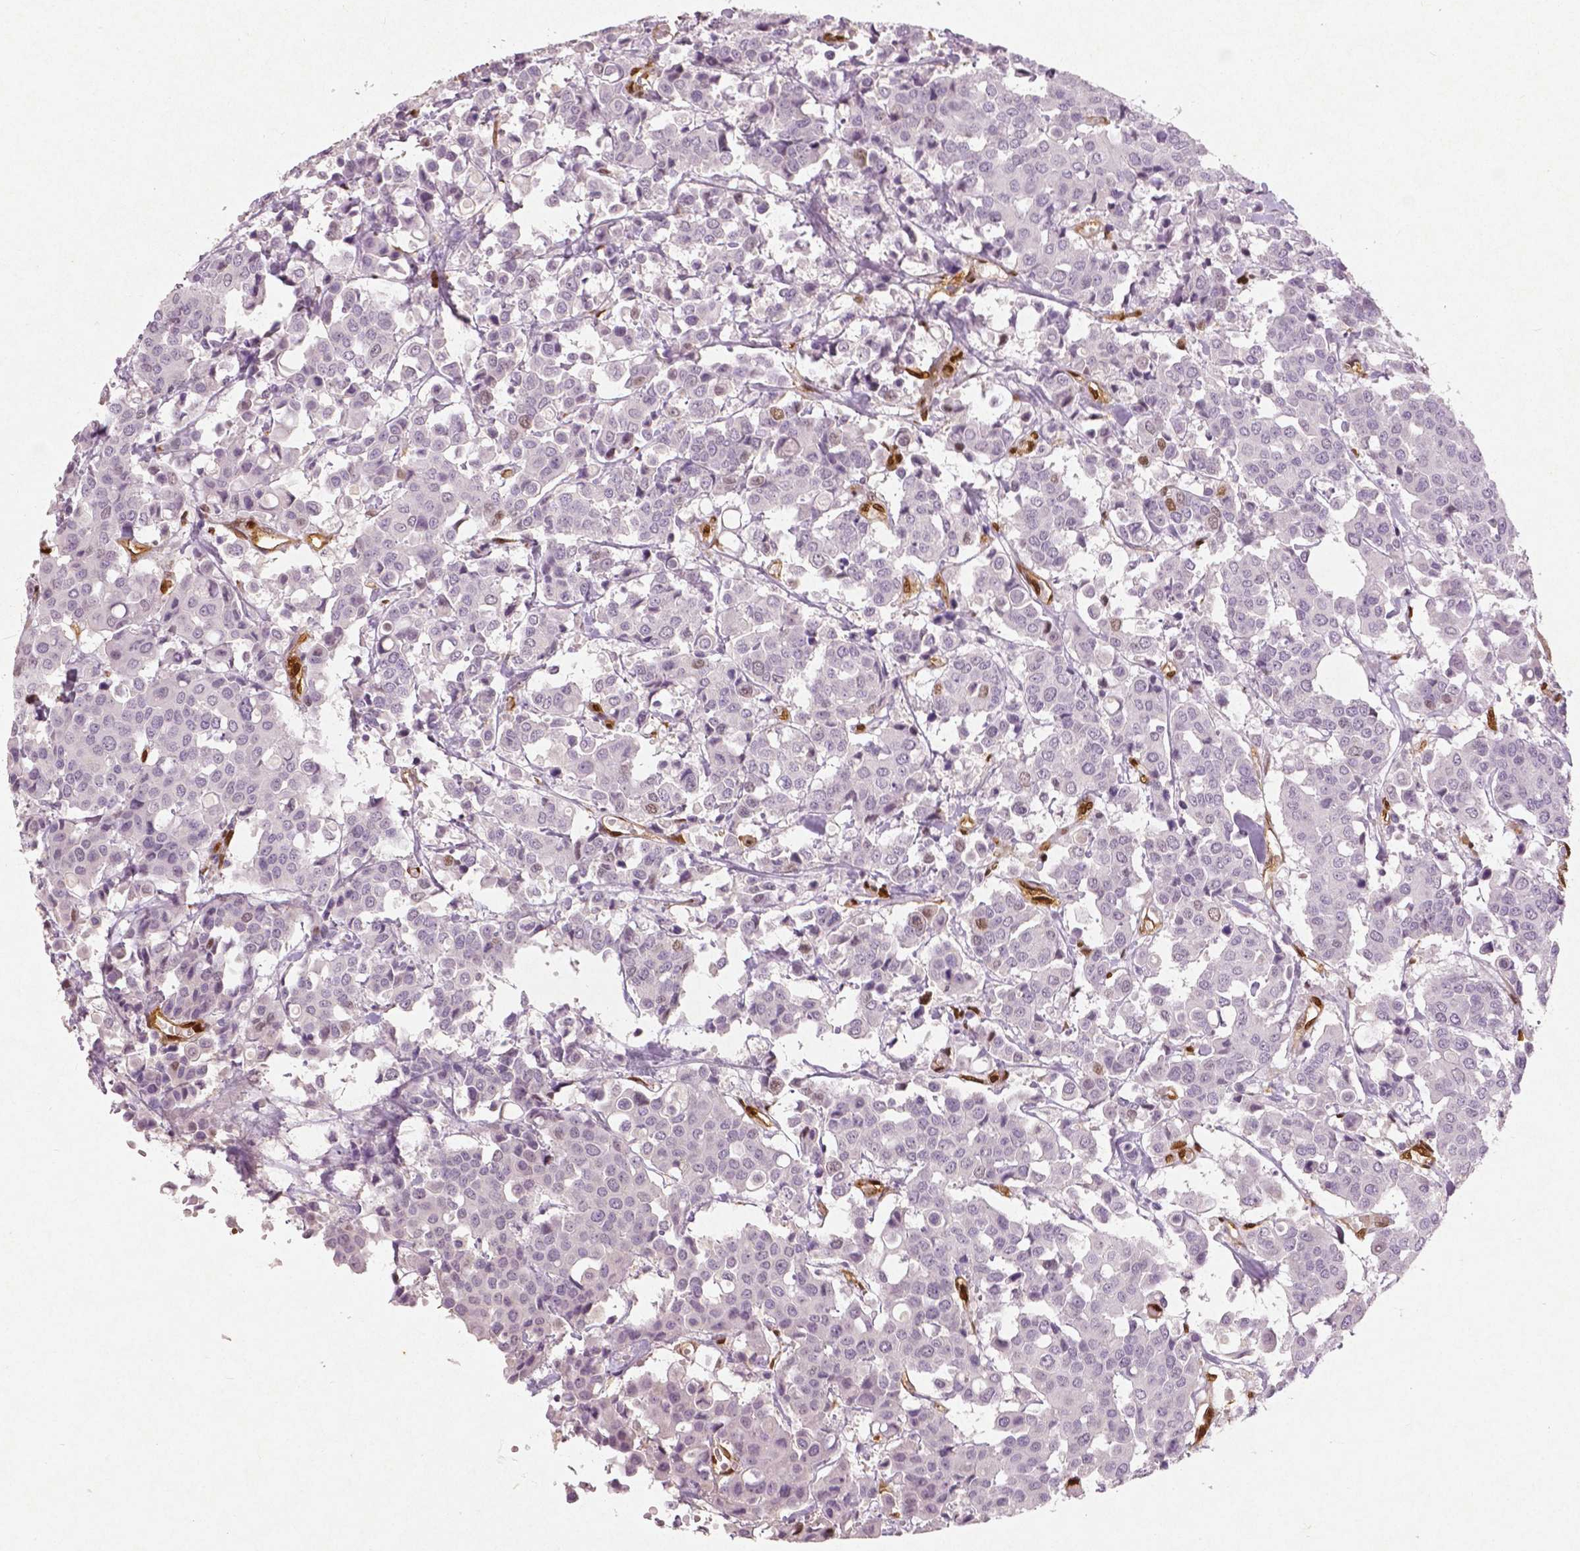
{"staining": {"intensity": "negative", "quantity": "none", "location": "none"}, "tissue": "carcinoid", "cell_type": "Tumor cells", "image_type": "cancer", "snomed": [{"axis": "morphology", "description": "Carcinoid, malignant, NOS"}, {"axis": "topography", "description": "Colon"}], "caption": "Immunohistochemical staining of carcinoid reveals no significant expression in tumor cells.", "gene": "WWTR1", "patient": {"sex": "male", "age": 81}}